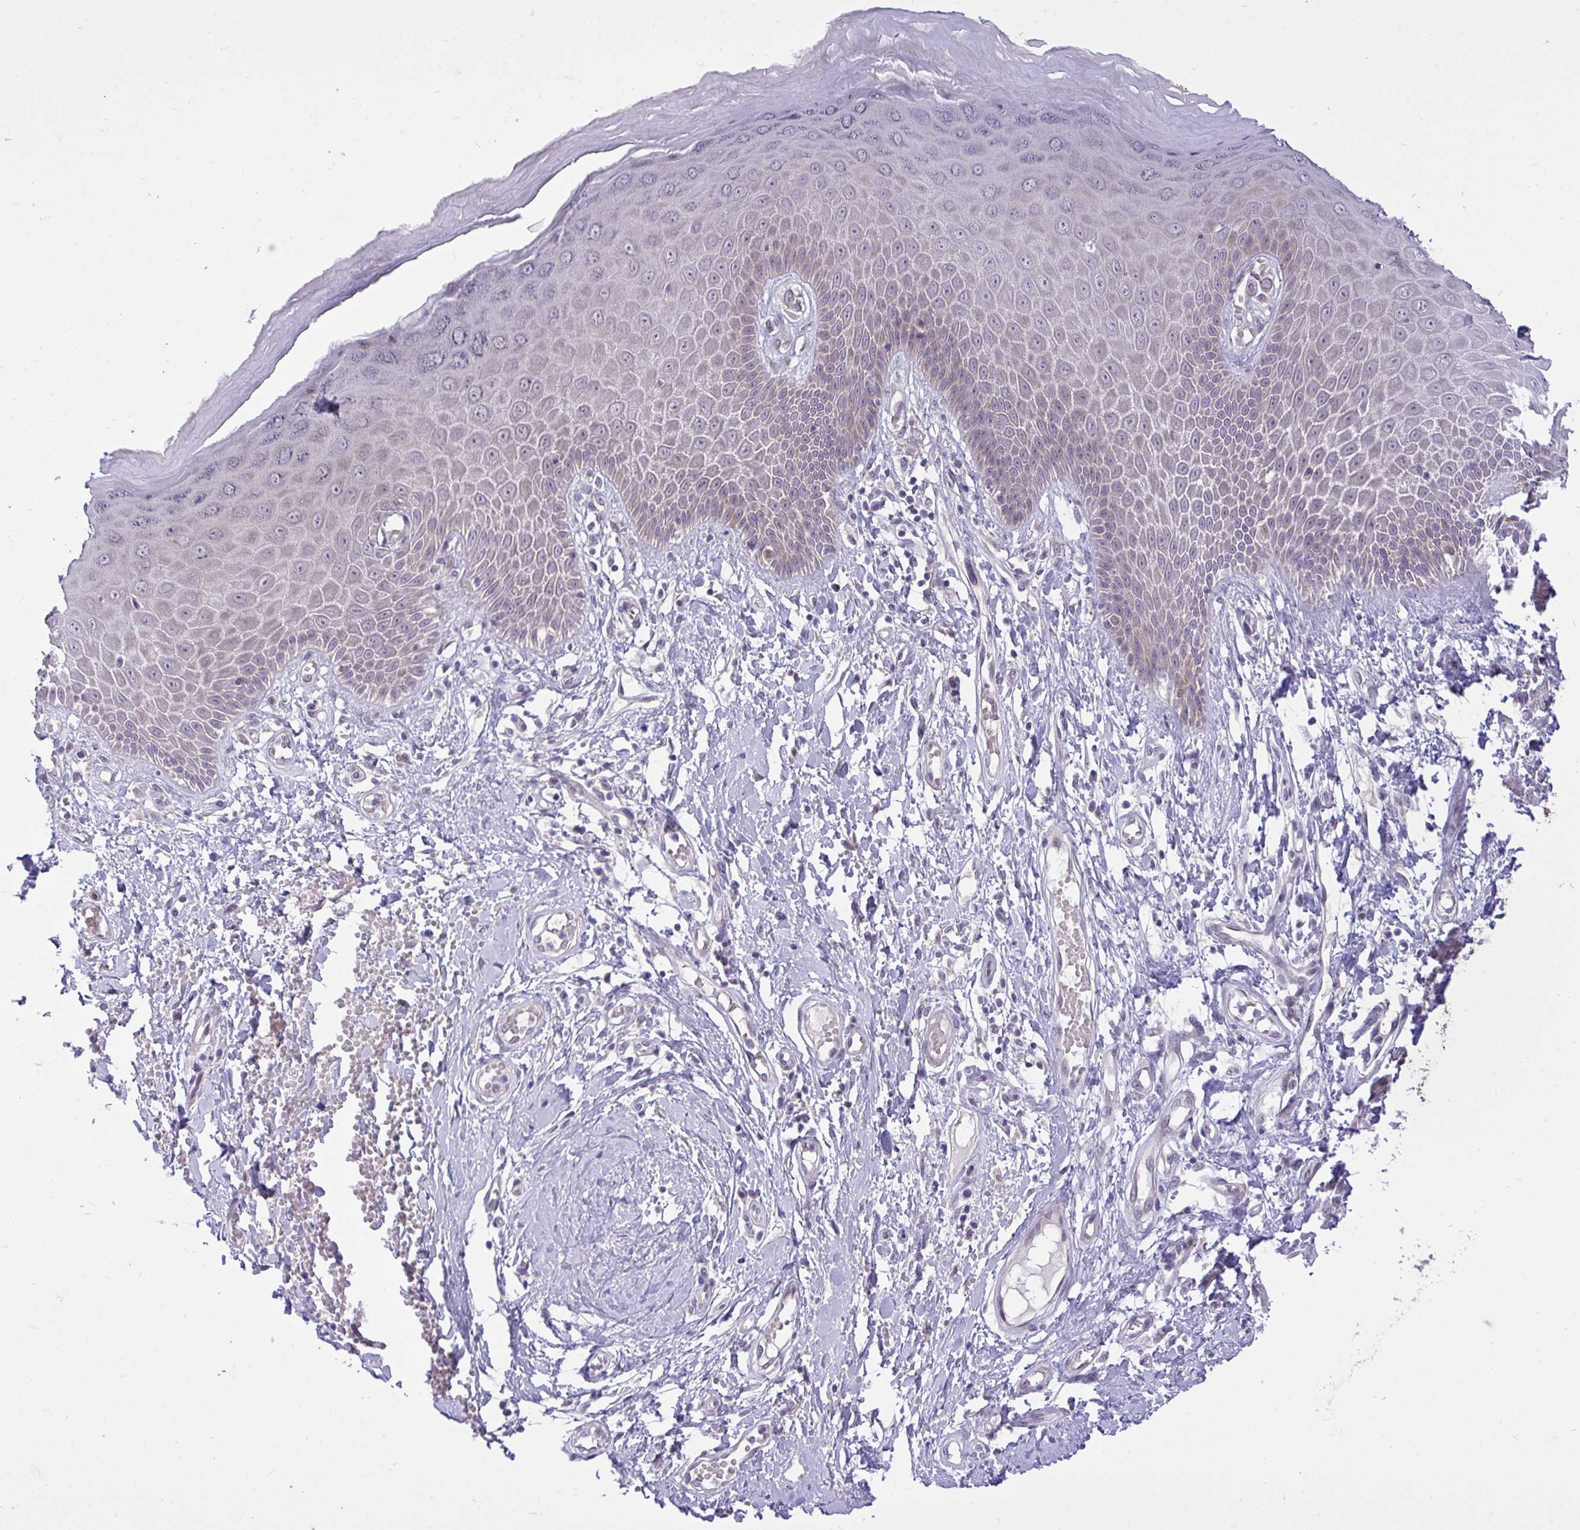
{"staining": {"intensity": "weak", "quantity": "25%-75%", "location": "cytoplasmic/membranous"}, "tissue": "skin", "cell_type": "Epidermal cells", "image_type": "normal", "snomed": [{"axis": "morphology", "description": "Normal tissue, NOS"}, {"axis": "topography", "description": "Anal"}, {"axis": "topography", "description": "Peripheral nerve tissue"}], "caption": "Benign skin reveals weak cytoplasmic/membranous positivity in about 25%-75% of epidermal cells.", "gene": "HMBOX1", "patient": {"sex": "male", "age": 78}}